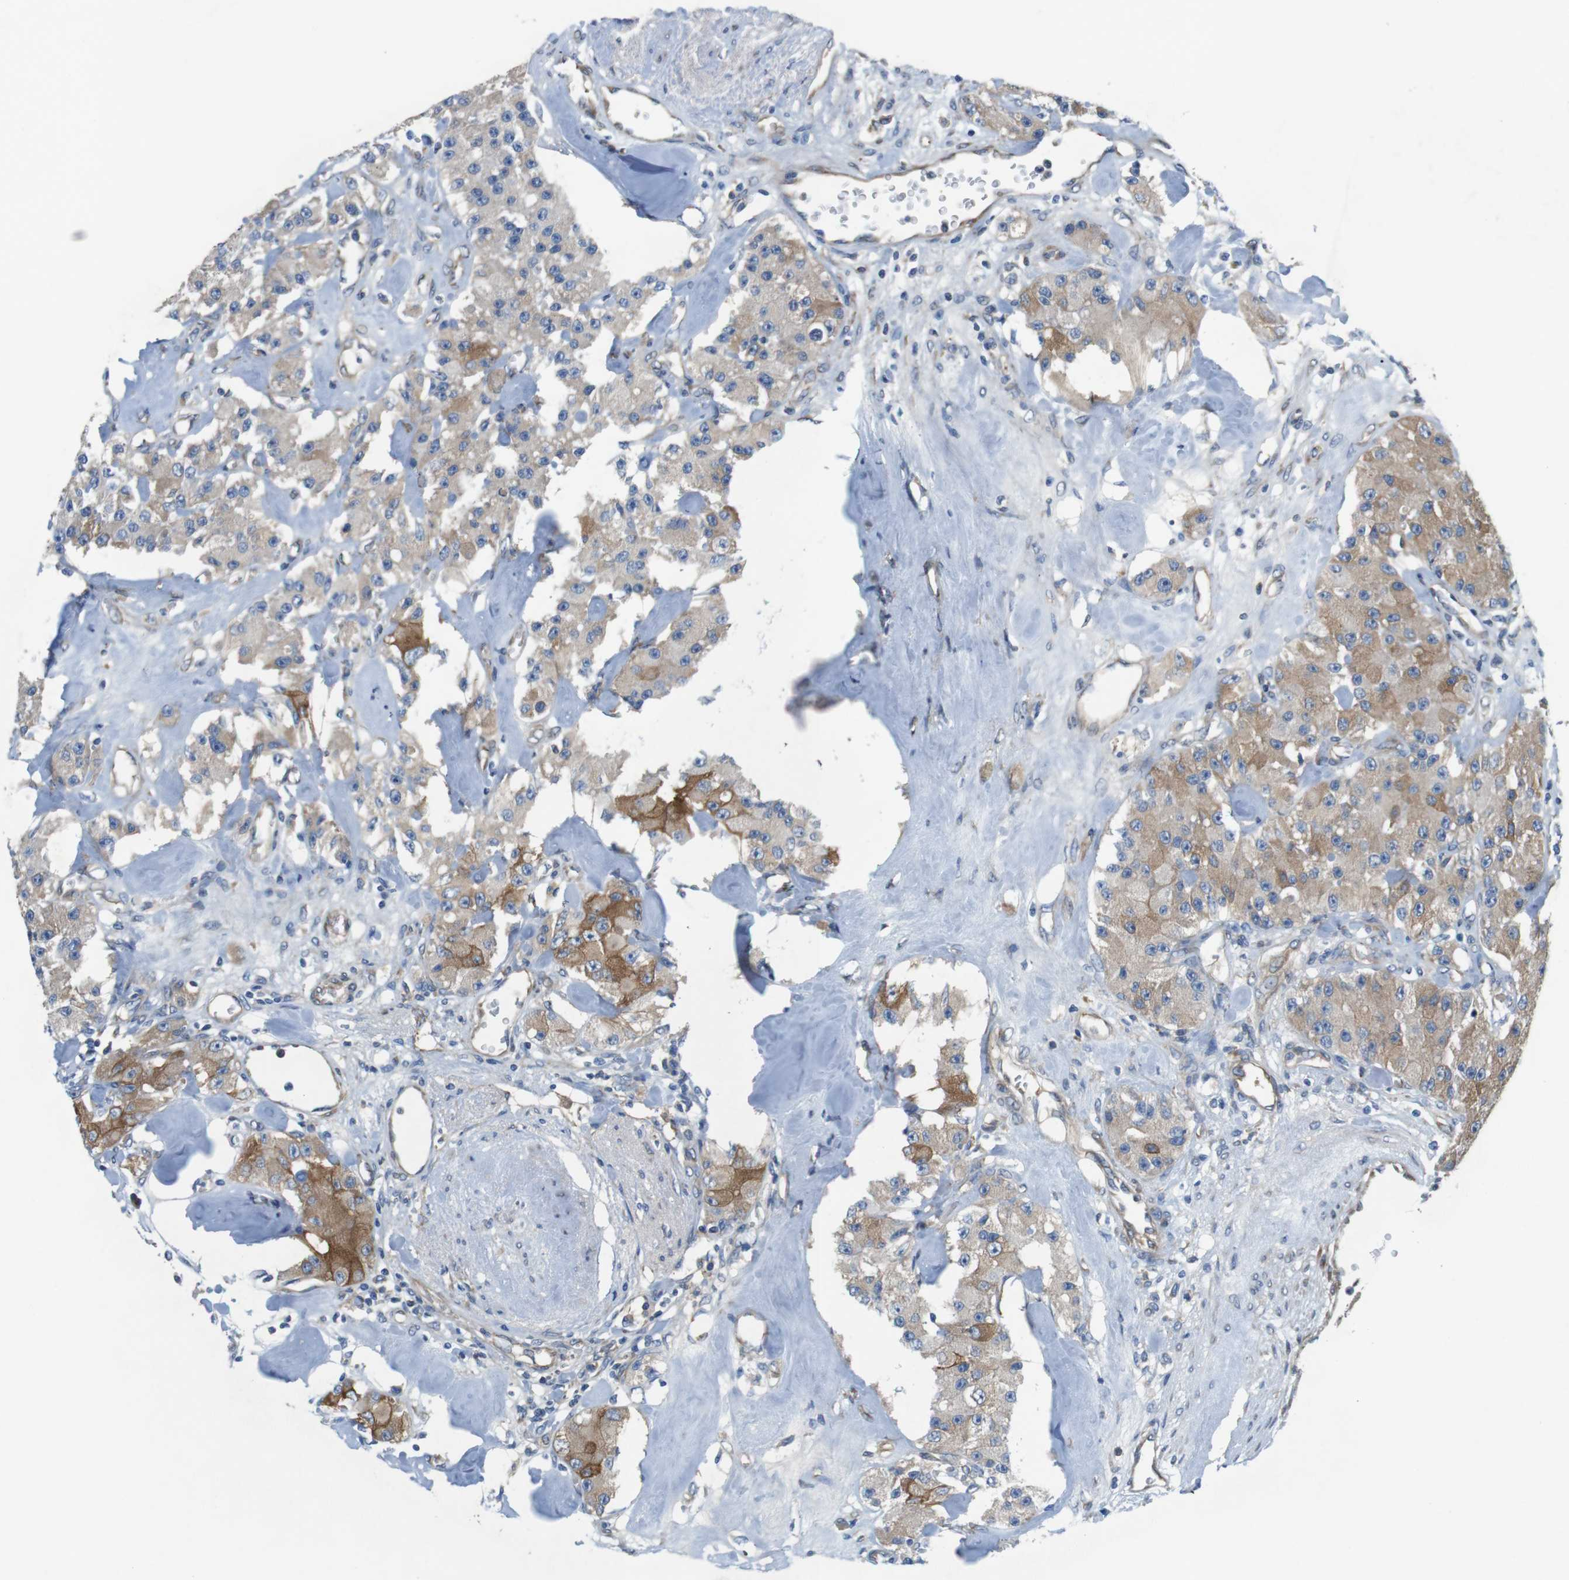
{"staining": {"intensity": "moderate", "quantity": ">75%", "location": "cytoplasmic/membranous"}, "tissue": "carcinoid", "cell_type": "Tumor cells", "image_type": "cancer", "snomed": [{"axis": "morphology", "description": "Carcinoid, malignant, NOS"}, {"axis": "topography", "description": "Pancreas"}], "caption": "A brown stain shows moderate cytoplasmic/membranous positivity of a protein in carcinoid tumor cells.", "gene": "DCLK1", "patient": {"sex": "male", "age": 41}}